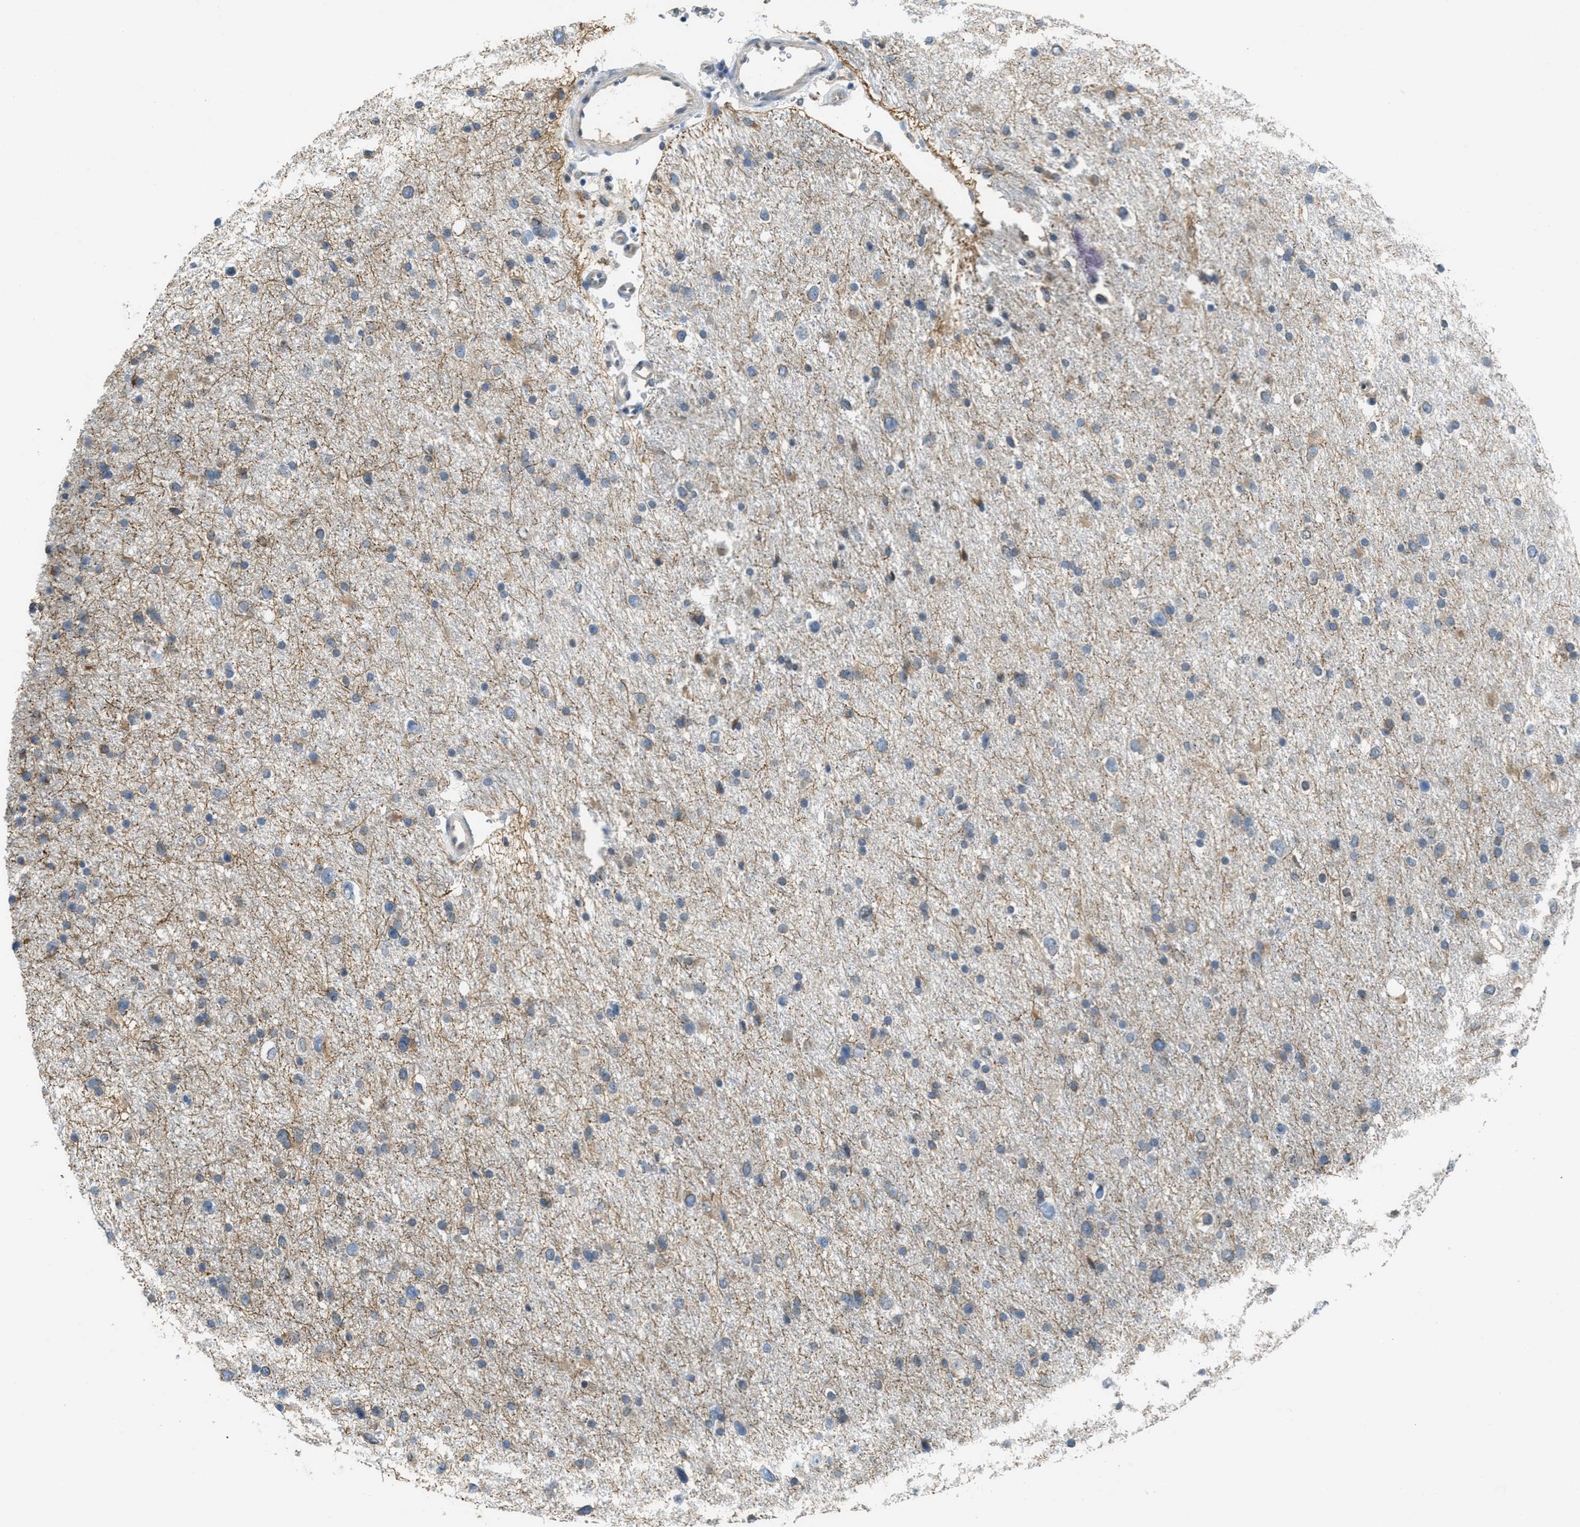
{"staining": {"intensity": "moderate", "quantity": "<25%", "location": "cytoplasmic/membranous"}, "tissue": "glioma", "cell_type": "Tumor cells", "image_type": "cancer", "snomed": [{"axis": "morphology", "description": "Glioma, malignant, Low grade"}, {"axis": "topography", "description": "Brain"}], "caption": "A micrograph of glioma stained for a protein demonstrates moderate cytoplasmic/membranous brown staining in tumor cells.", "gene": "MPDU1", "patient": {"sex": "female", "age": 37}}